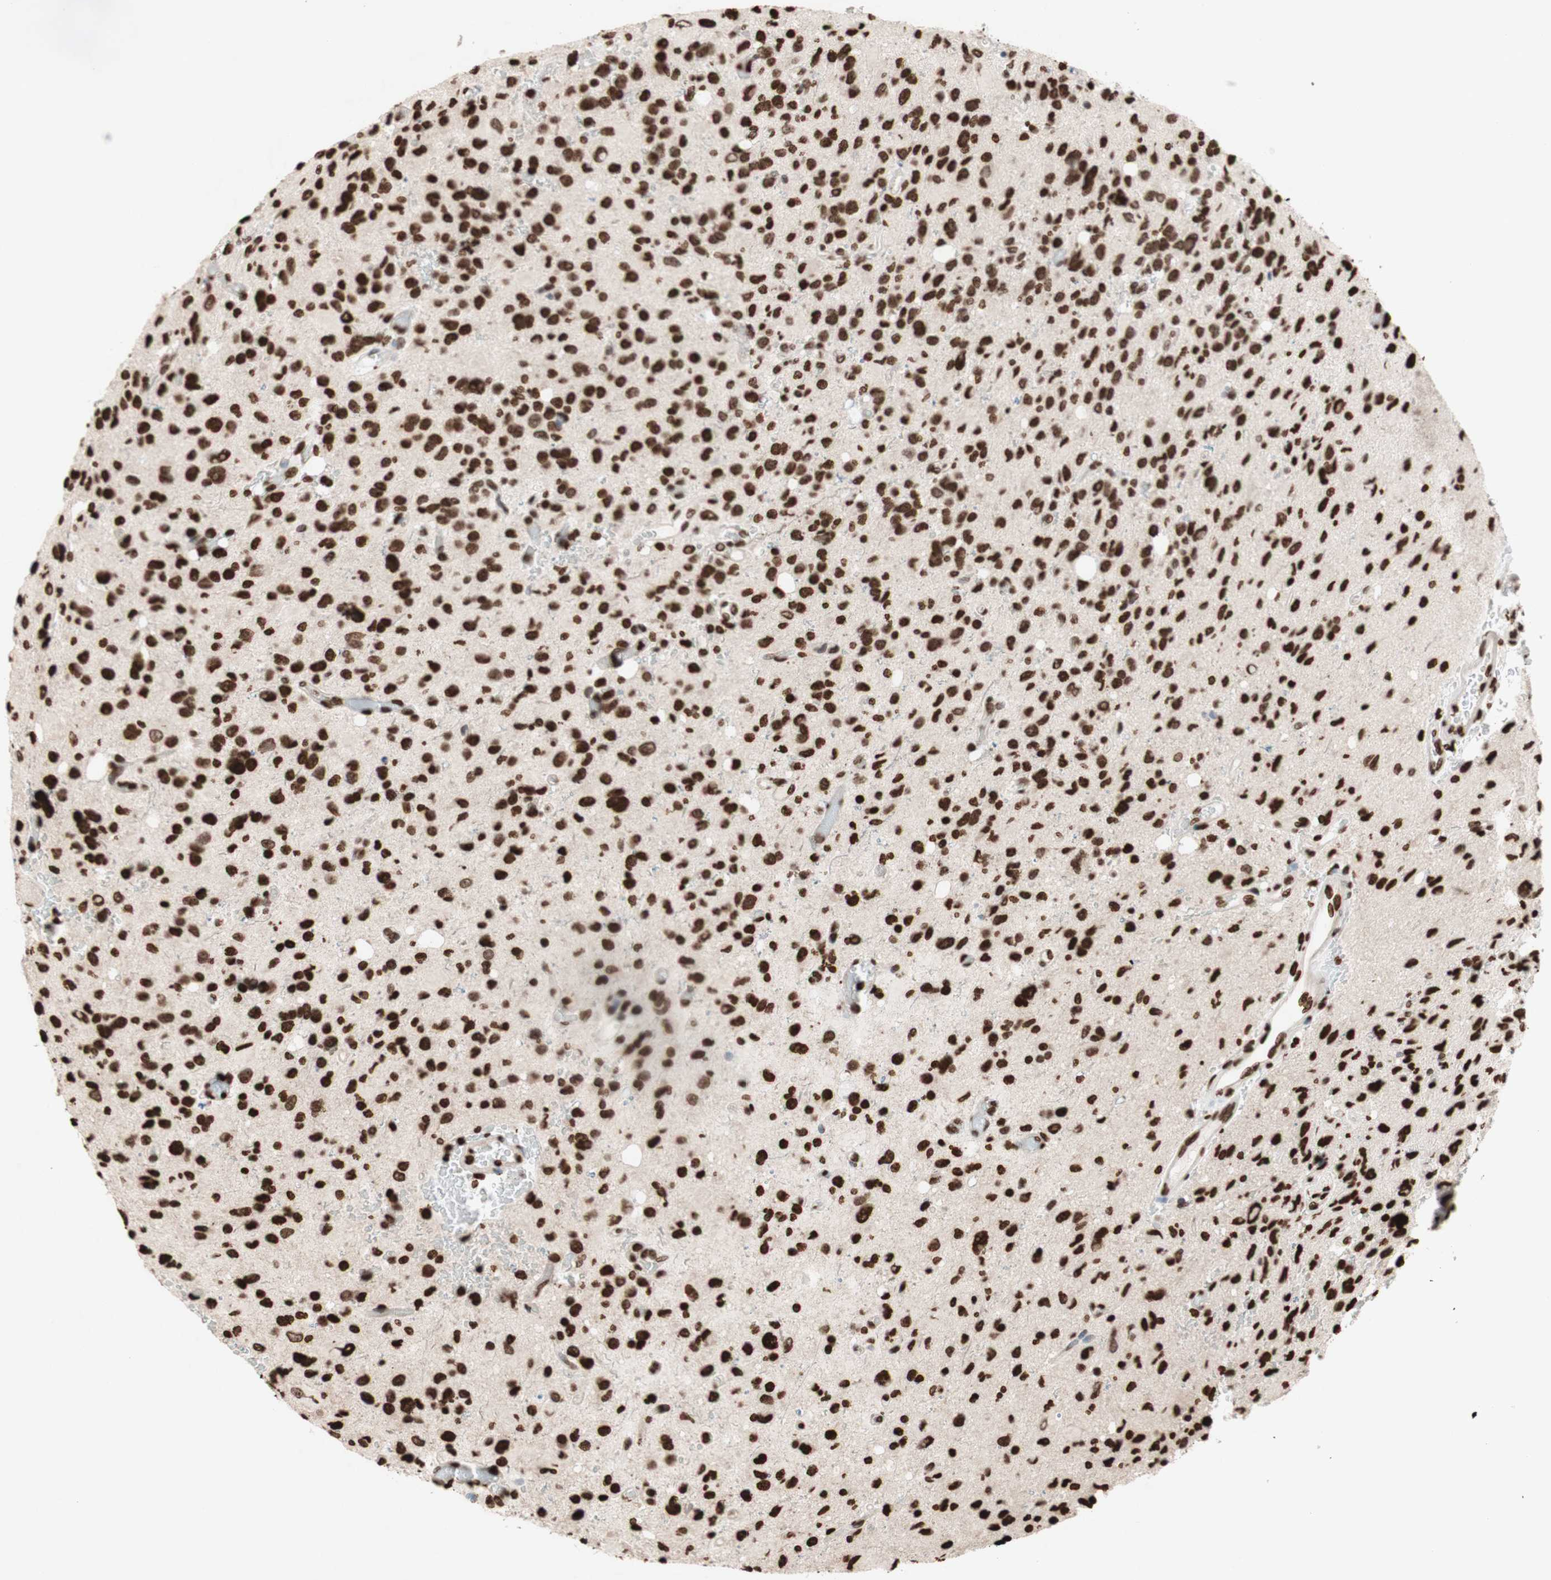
{"staining": {"intensity": "strong", "quantity": ">75%", "location": "nuclear"}, "tissue": "glioma", "cell_type": "Tumor cells", "image_type": "cancer", "snomed": [{"axis": "morphology", "description": "Glioma, malignant, High grade"}, {"axis": "topography", "description": "Brain"}], "caption": "Strong nuclear positivity is present in about >75% of tumor cells in malignant glioma (high-grade).", "gene": "NCOA3", "patient": {"sex": "male", "age": 48}}